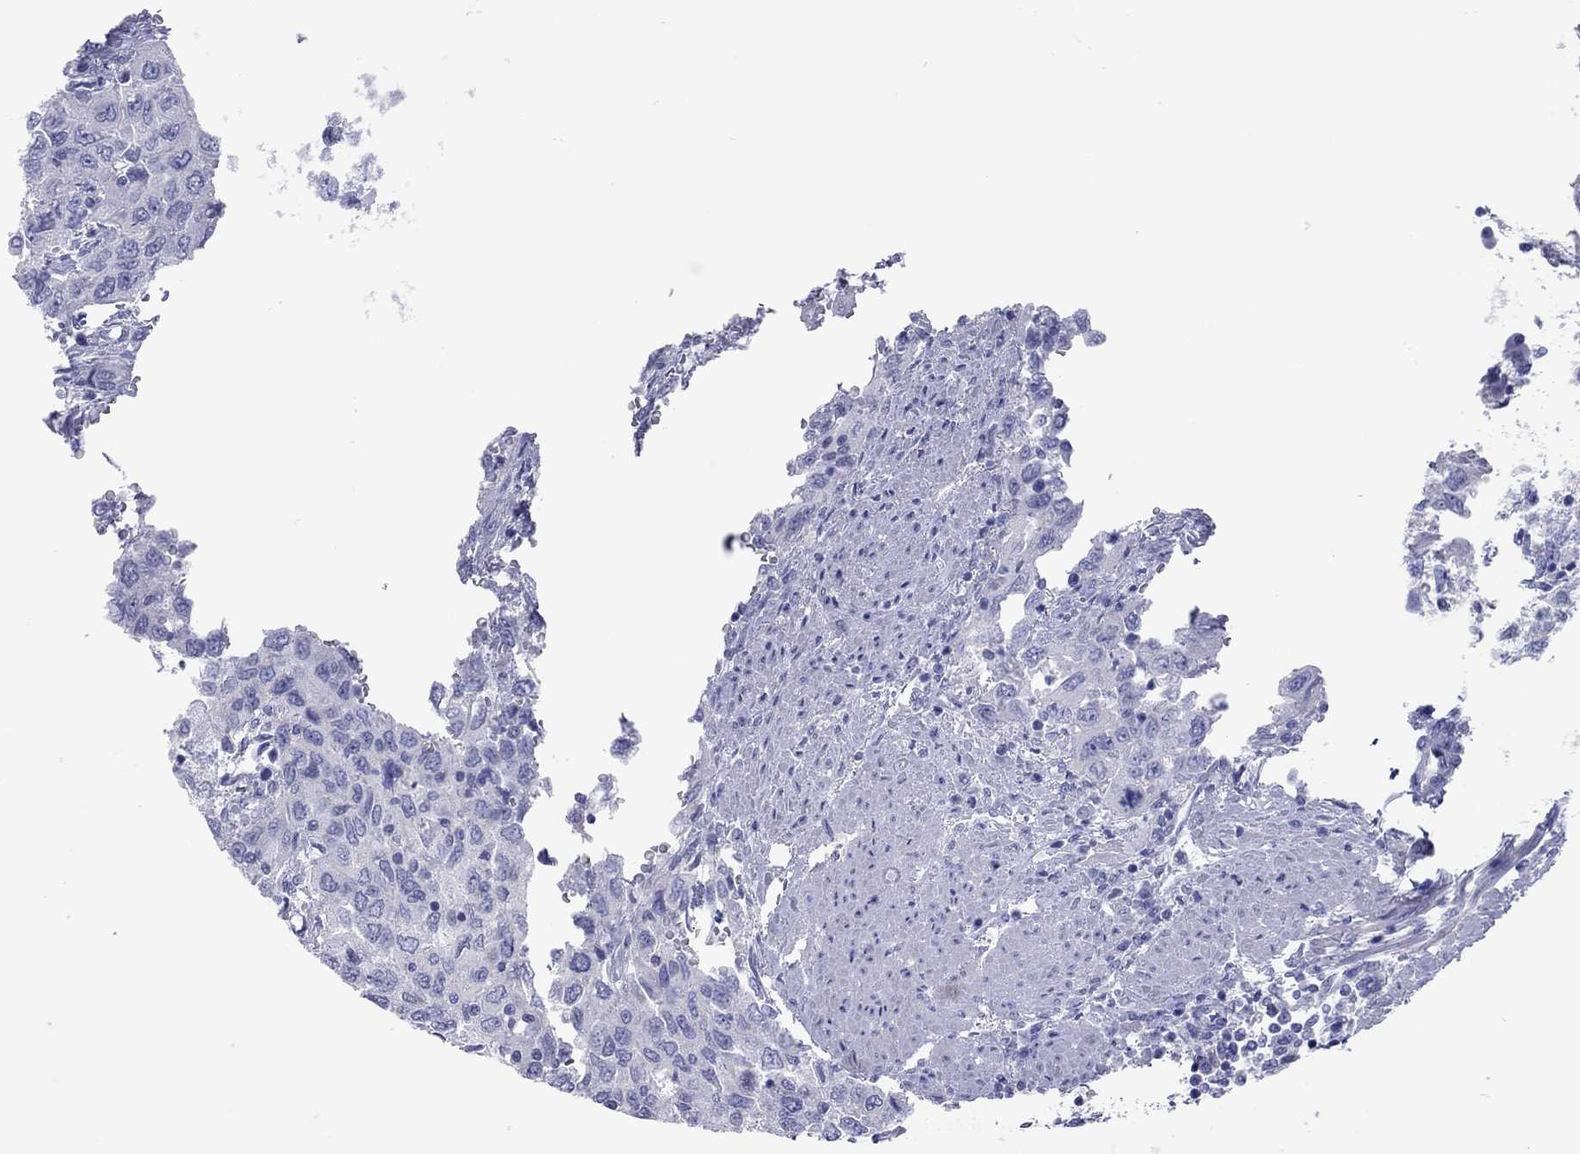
{"staining": {"intensity": "negative", "quantity": "none", "location": "none"}, "tissue": "urothelial cancer", "cell_type": "Tumor cells", "image_type": "cancer", "snomed": [{"axis": "morphology", "description": "Urothelial carcinoma, High grade"}, {"axis": "topography", "description": "Urinary bladder"}], "caption": "Immunohistochemical staining of human urothelial cancer reveals no significant expression in tumor cells.", "gene": "VSIG10", "patient": {"sex": "male", "age": 76}}